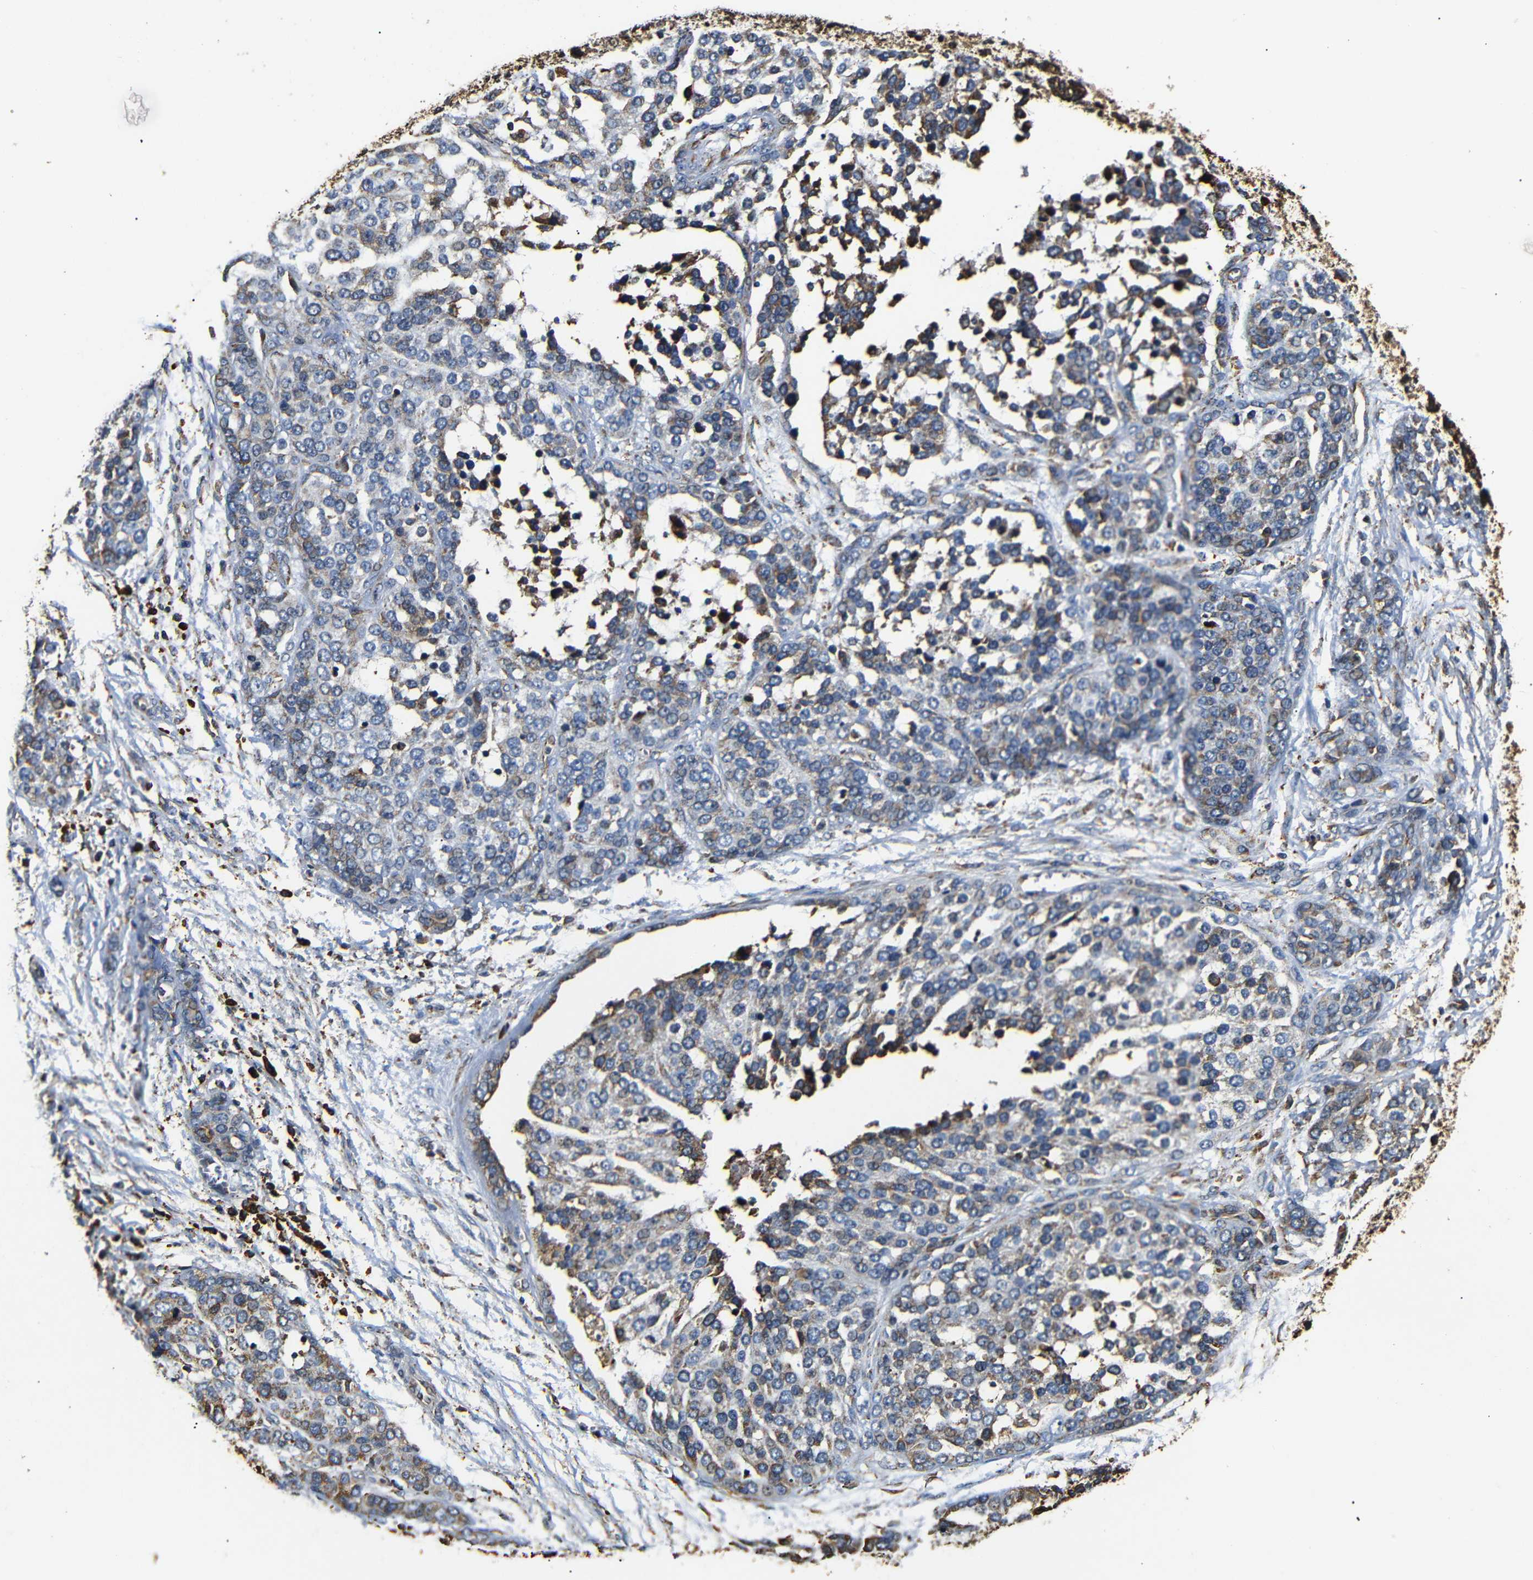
{"staining": {"intensity": "moderate", "quantity": "<25%", "location": "cytoplasmic/membranous"}, "tissue": "ovarian cancer", "cell_type": "Tumor cells", "image_type": "cancer", "snomed": [{"axis": "morphology", "description": "Cystadenocarcinoma, serous, NOS"}, {"axis": "topography", "description": "Ovary"}], "caption": "Immunohistochemical staining of human ovarian serous cystadenocarcinoma reveals low levels of moderate cytoplasmic/membranous protein staining in about <25% of tumor cells. The staining was performed using DAB (3,3'-diaminobenzidine), with brown indicating positive protein expression. Nuclei are stained blue with hematoxylin.", "gene": "HHIP", "patient": {"sex": "female", "age": 44}}